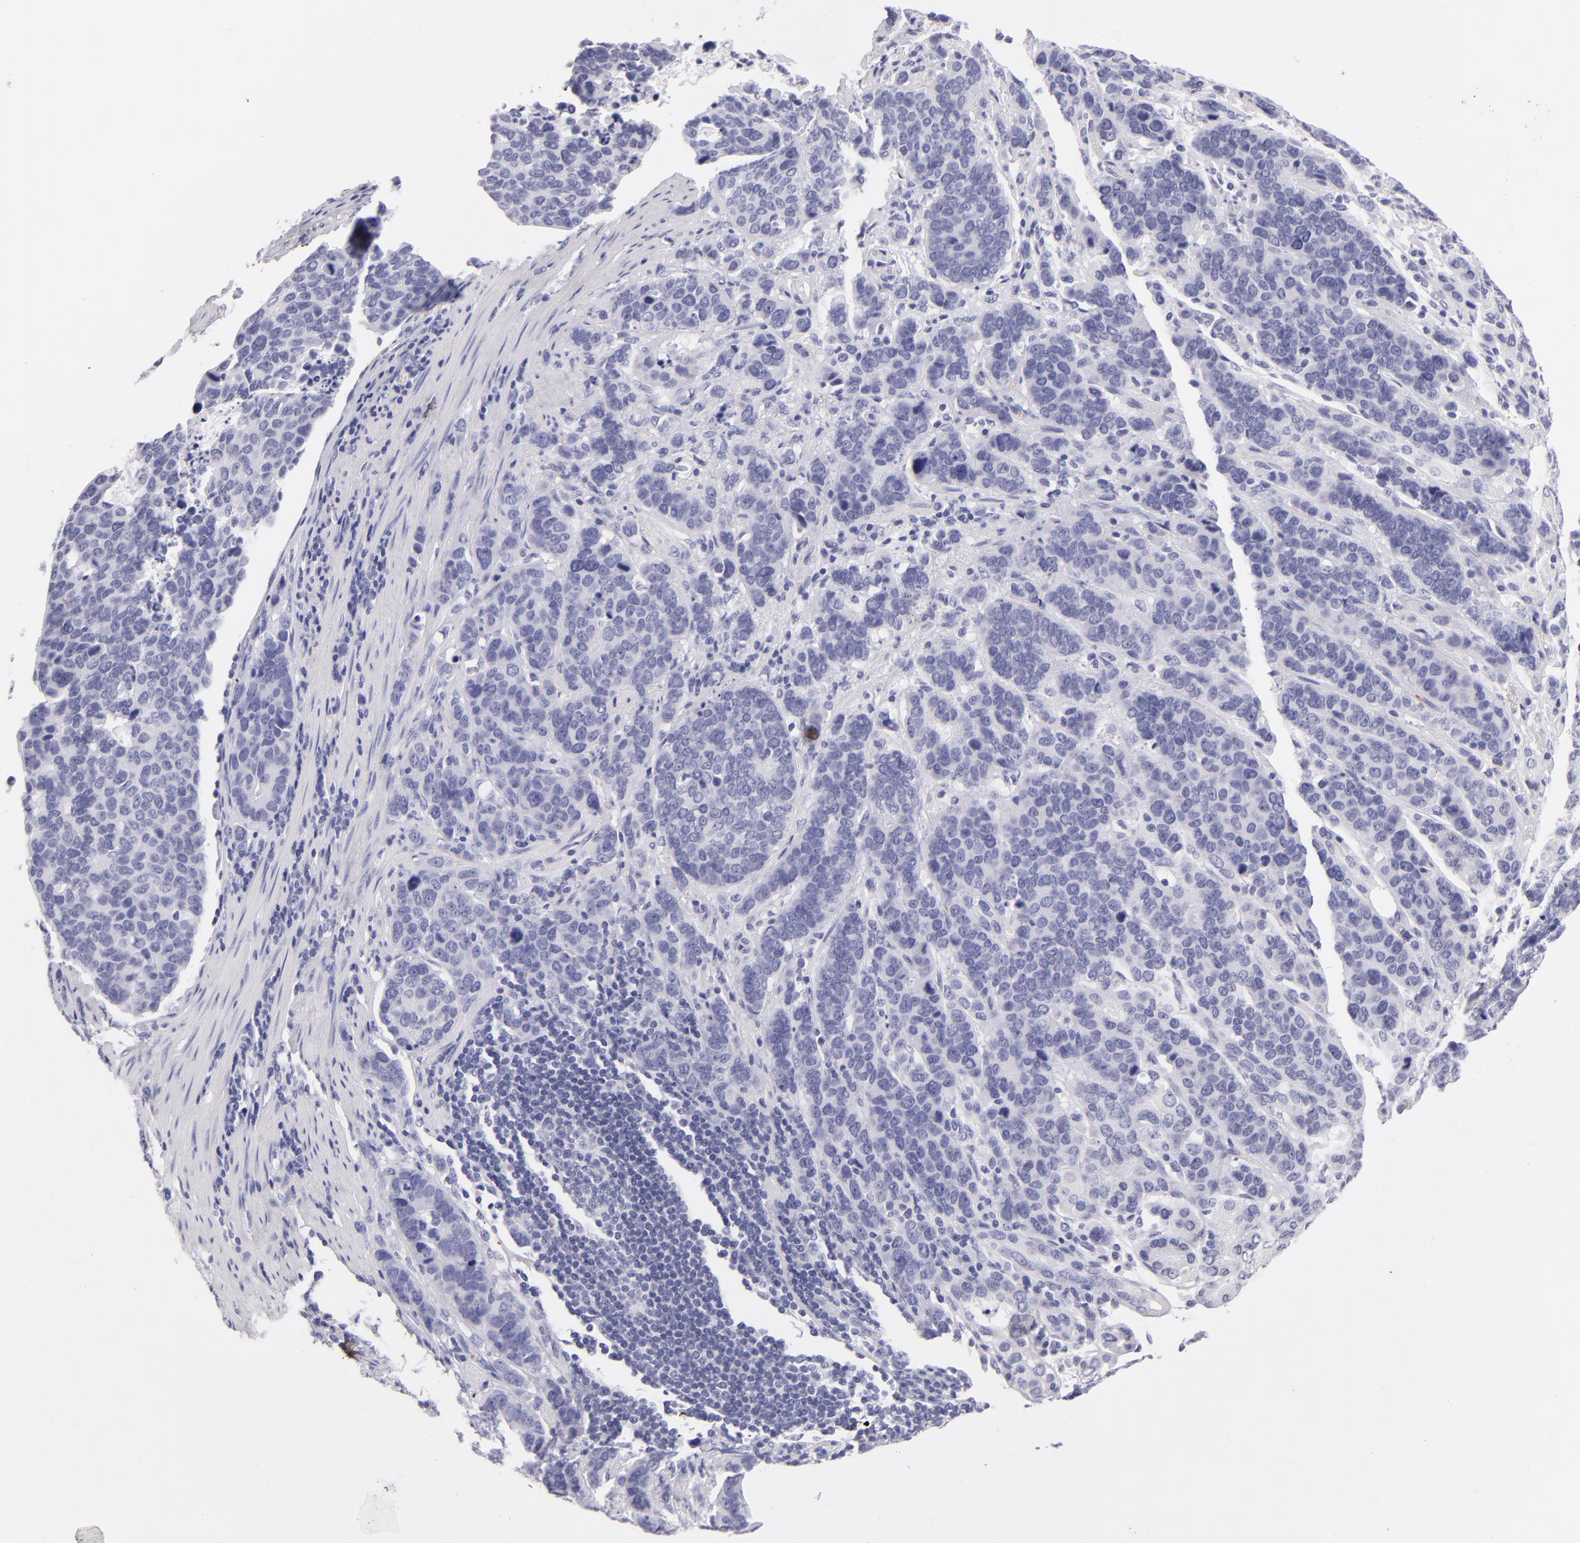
{"staining": {"intensity": "negative", "quantity": "none", "location": "none"}, "tissue": "stomach cancer", "cell_type": "Tumor cells", "image_type": "cancer", "snomed": [{"axis": "morphology", "description": "Adenocarcinoma, NOS"}, {"axis": "topography", "description": "Stomach, upper"}], "caption": "A photomicrograph of human adenocarcinoma (stomach) is negative for staining in tumor cells.", "gene": "GP1BA", "patient": {"sex": "male", "age": 71}}